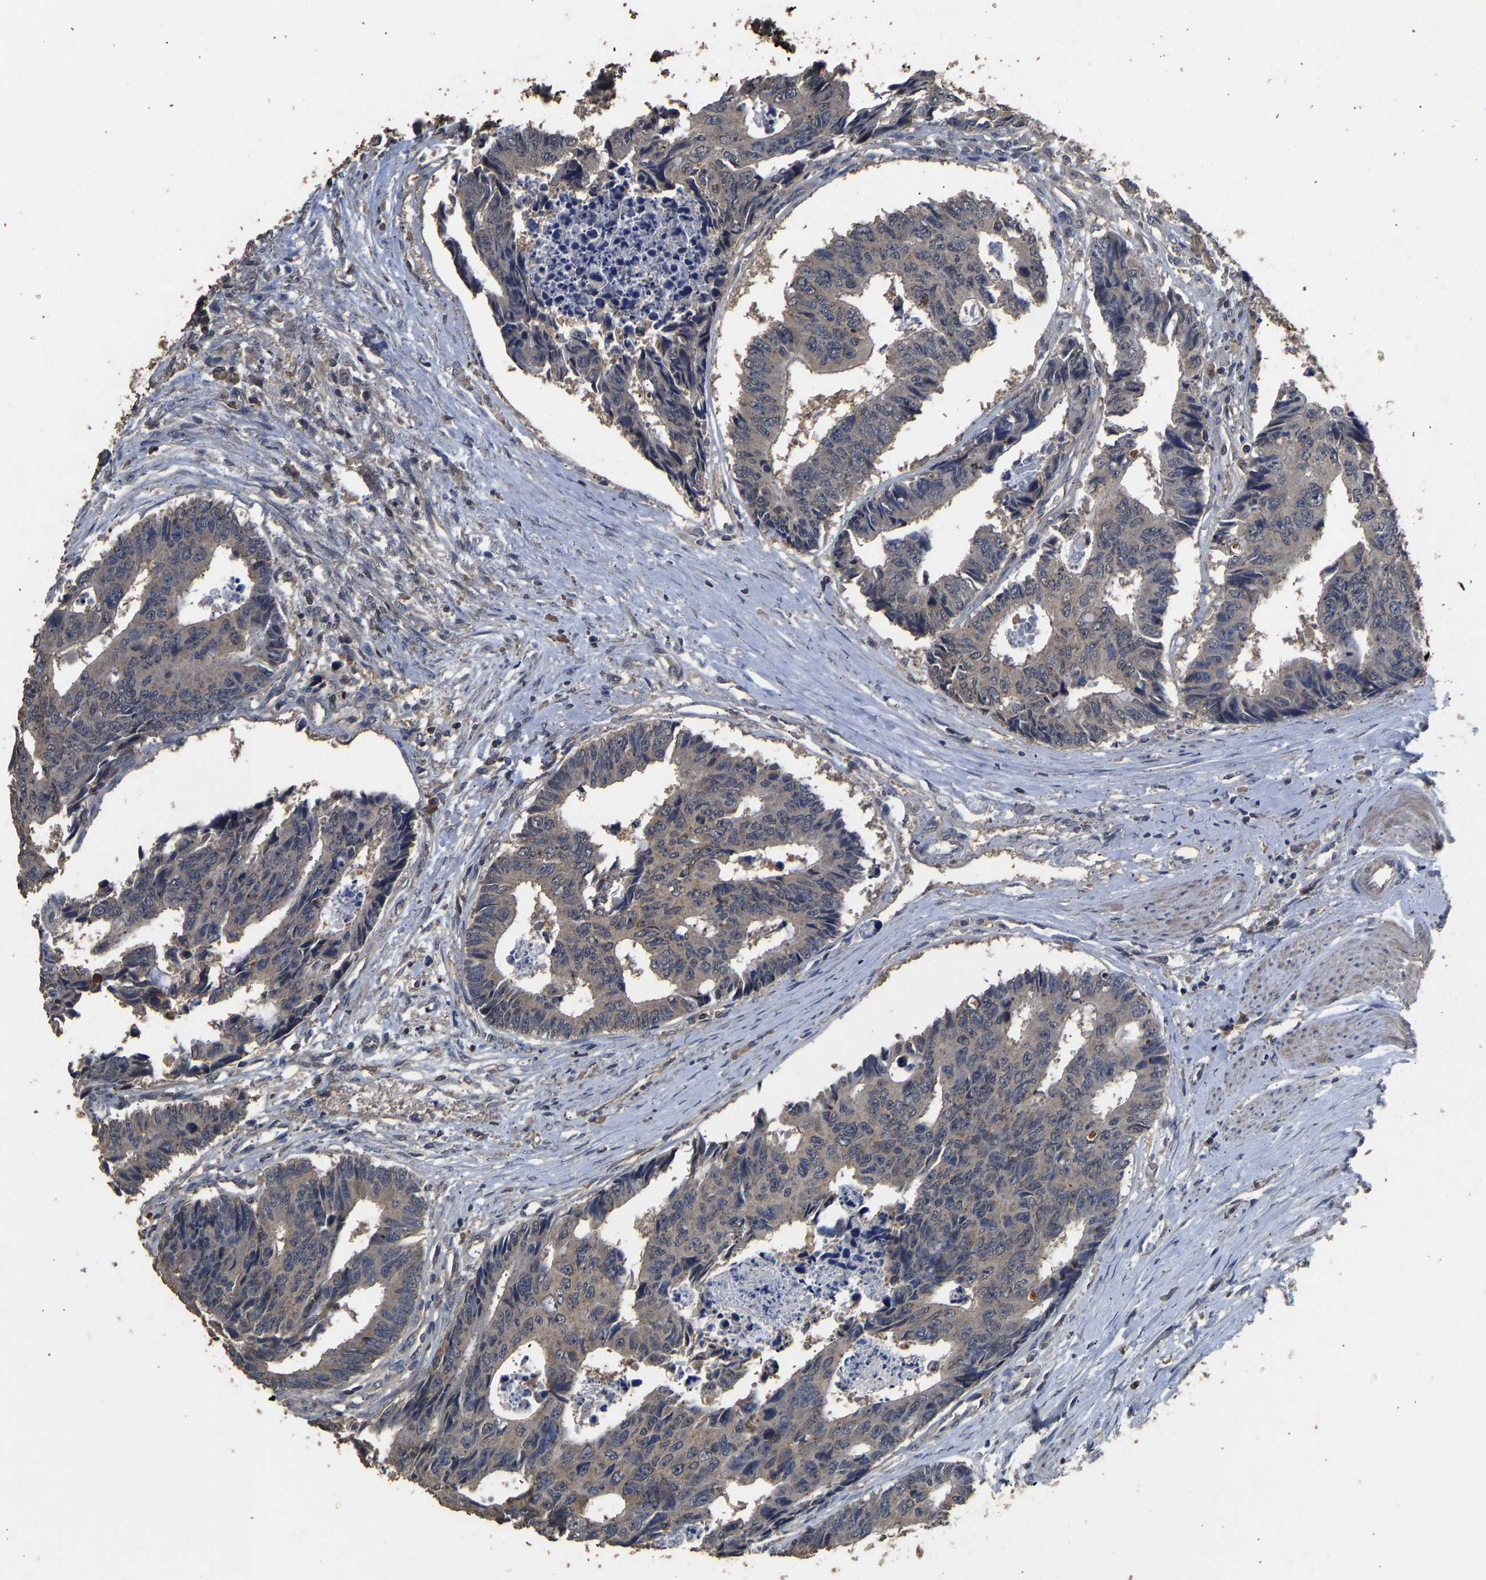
{"staining": {"intensity": "negative", "quantity": "none", "location": "none"}, "tissue": "colorectal cancer", "cell_type": "Tumor cells", "image_type": "cancer", "snomed": [{"axis": "morphology", "description": "Adenocarcinoma, NOS"}, {"axis": "topography", "description": "Rectum"}], "caption": "Tumor cells show no significant positivity in adenocarcinoma (colorectal).", "gene": "CIDEC", "patient": {"sex": "male", "age": 84}}